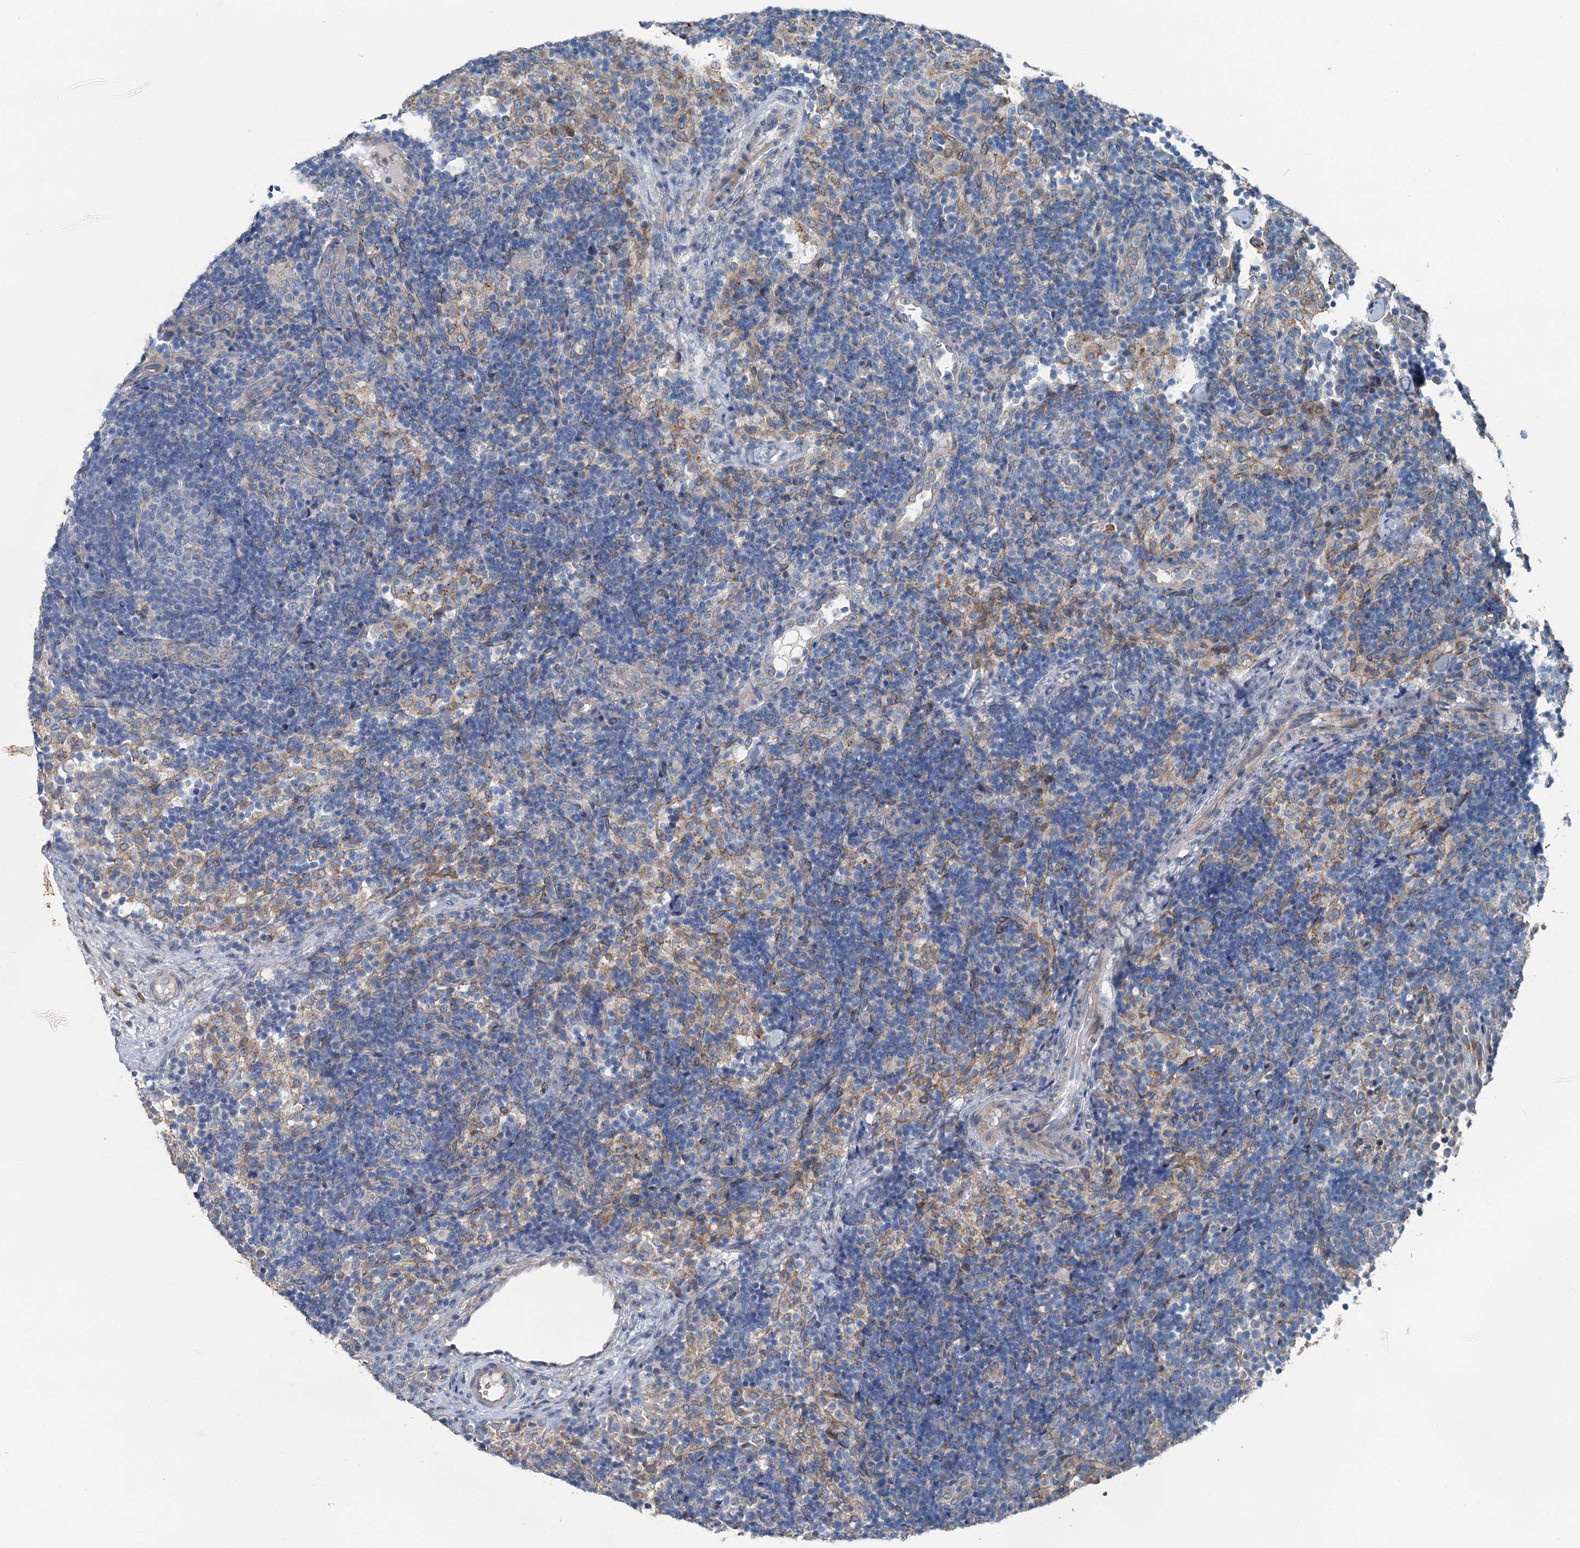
{"staining": {"intensity": "negative", "quantity": "none", "location": "none"}, "tissue": "lymph node", "cell_type": "Germinal center cells", "image_type": "normal", "snomed": [{"axis": "morphology", "description": "Normal tissue, NOS"}, {"axis": "topography", "description": "Lymph node"}], "caption": "Immunohistochemical staining of normal human lymph node reveals no significant expression in germinal center cells. Nuclei are stained in blue.", "gene": "C6orf120", "patient": {"sex": "female", "age": 22}}